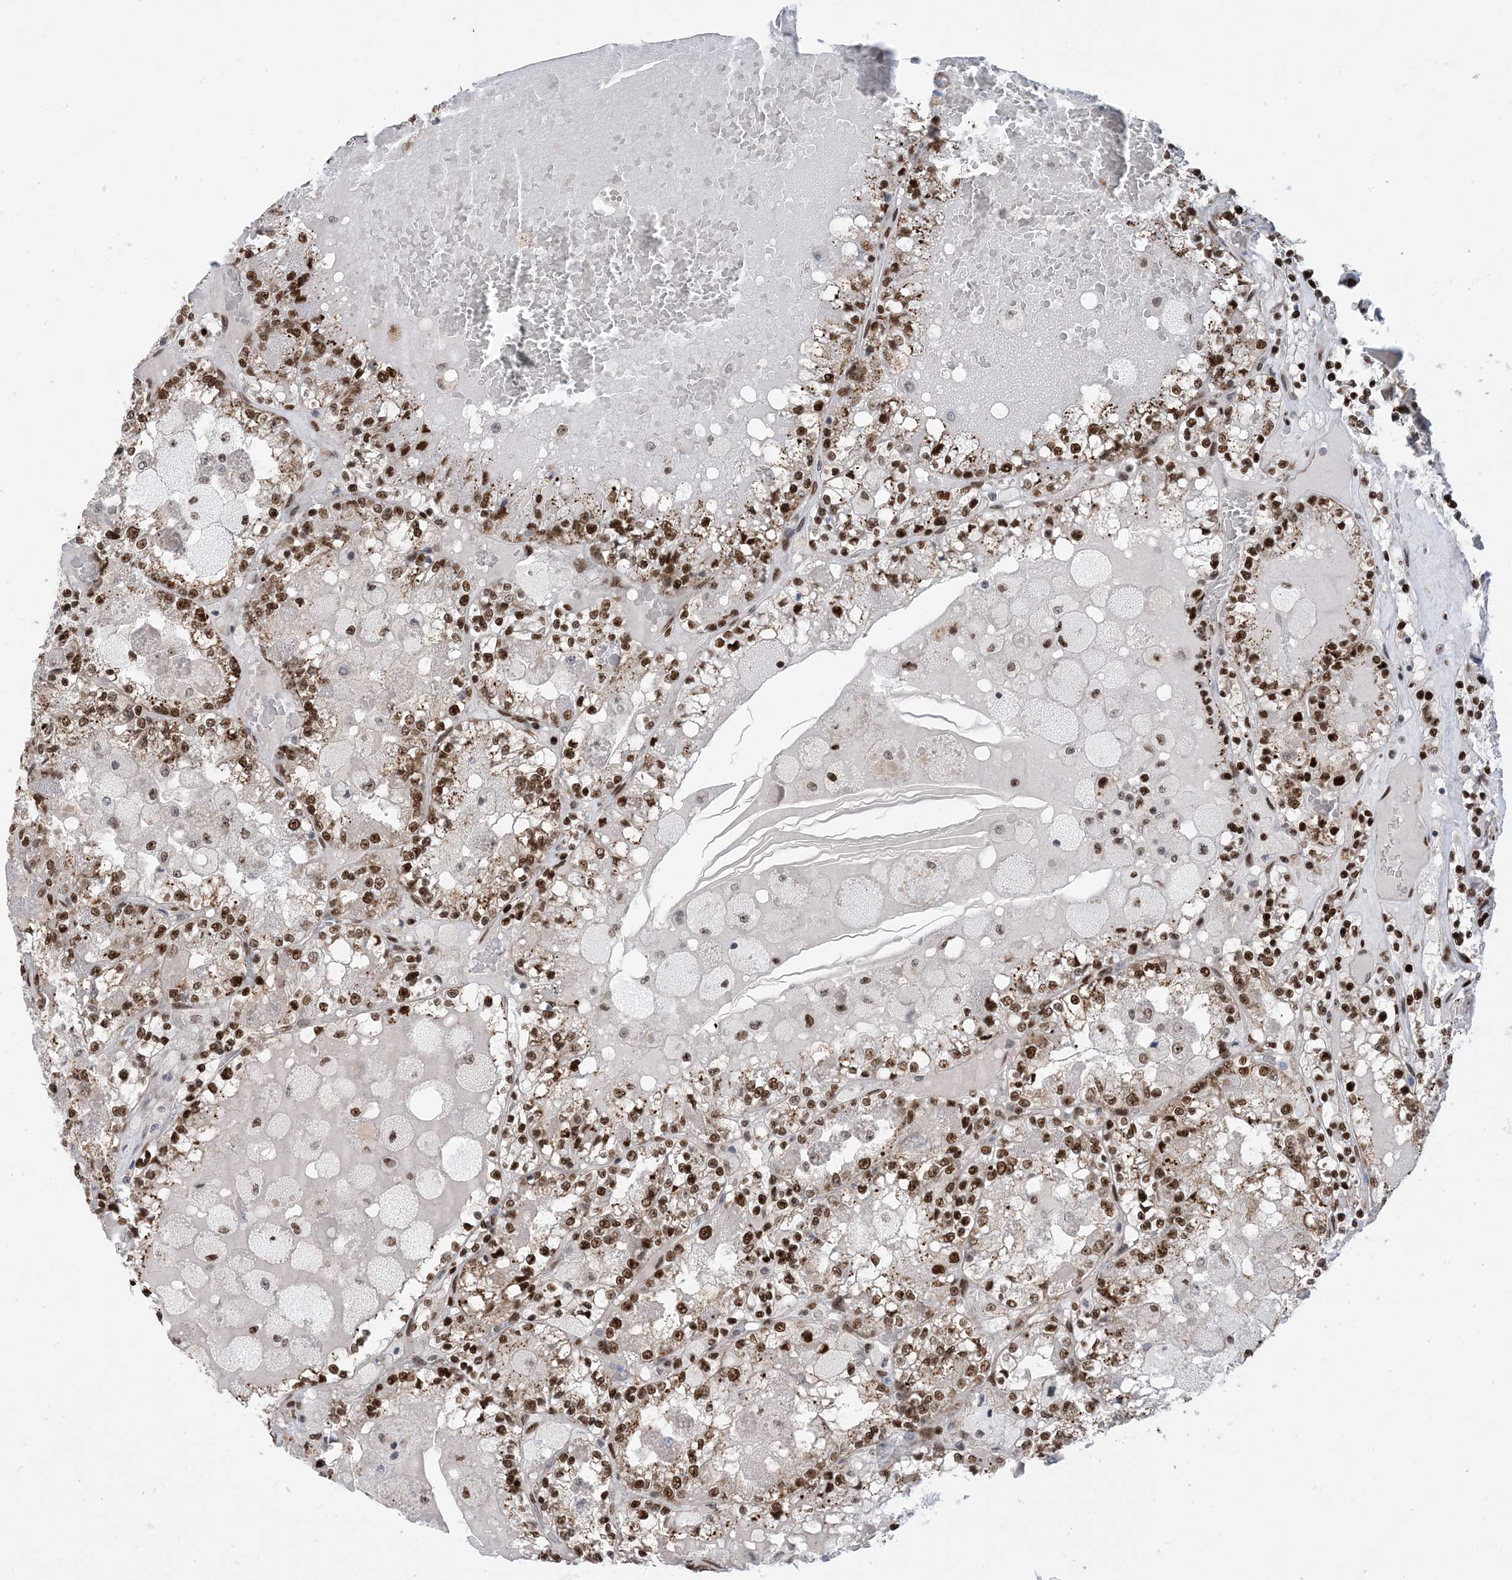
{"staining": {"intensity": "moderate", "quantity": ">75%", "location": "nuclear"}, "tissue": "renal cancer", "cell_type": "Tumor cells", "image_type": "cancer", "snomed": [{"axis": "morphology", "description": "Adenocarcinoma, NOS"}, {"axis": "topography", "description": "Kidney"}], "caption": "Tumor cells show medium levels of moderate nuclear positivity in approximately >75% of cells in renal cancer. Using DAB (brown) and hematoxylin (blue) stains, captured at high magnification using brightfield microscopy.", "gene": "TSPYL1", "patient": {"sex": "female", "age": 56}}